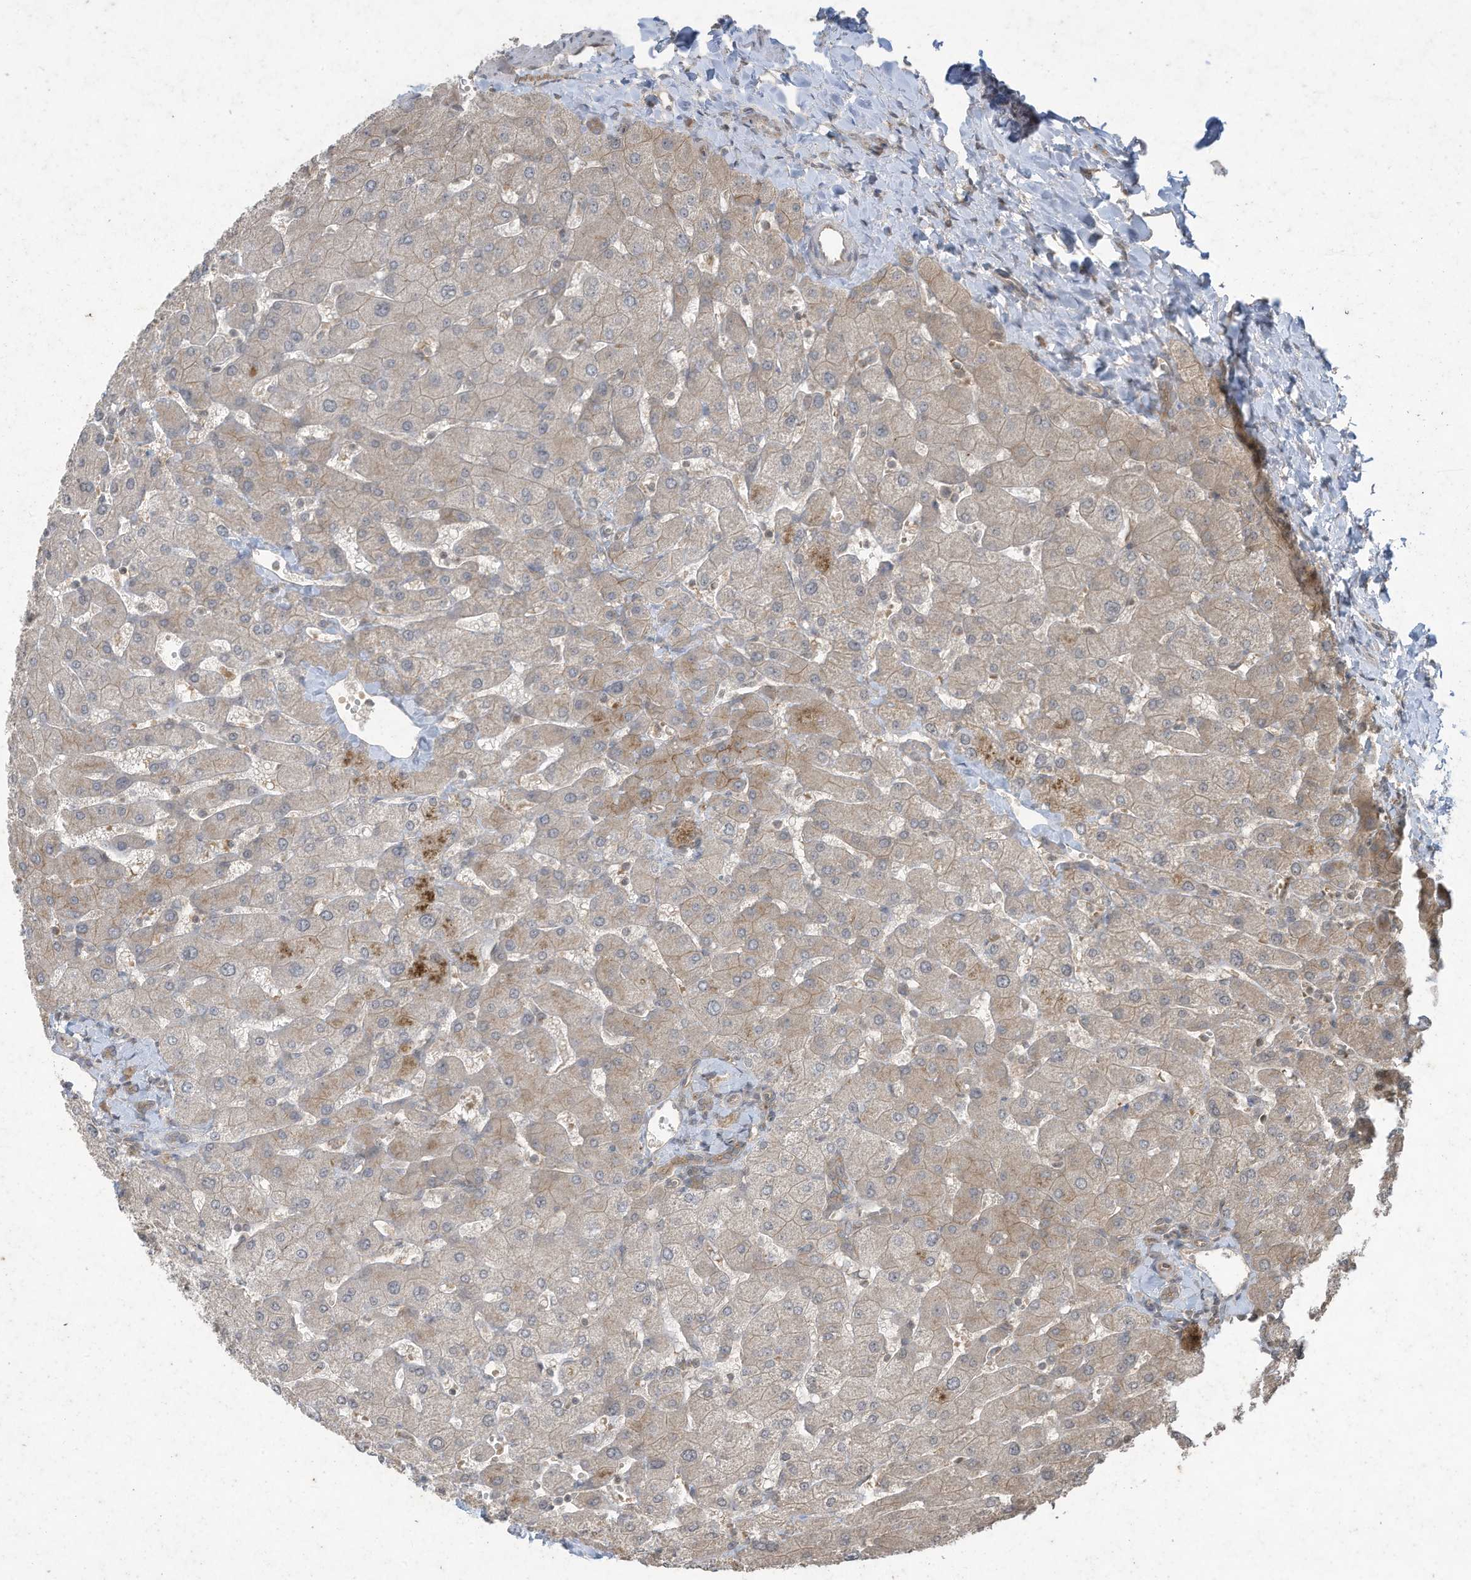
{"staining": {"intensity": "weak", "quantity": "25%-75%", "location": "cytoplasmic/membranous"}, "tissue": "liver", "cell_type": "Cholangiocytes", "image_type": "normal", "snomed": [{"axis": "morphology", "description": "Normal tissue, NOS"}, {"axis": "topography", "description": "Liver"}], "caption": "Cholangiocytes reveal weak cytoplasmic/membranous positivity in about 25%-75% of cells in normal liver.", "gene": "MATN2", "patient": {"sex": "male", "age": 55}}